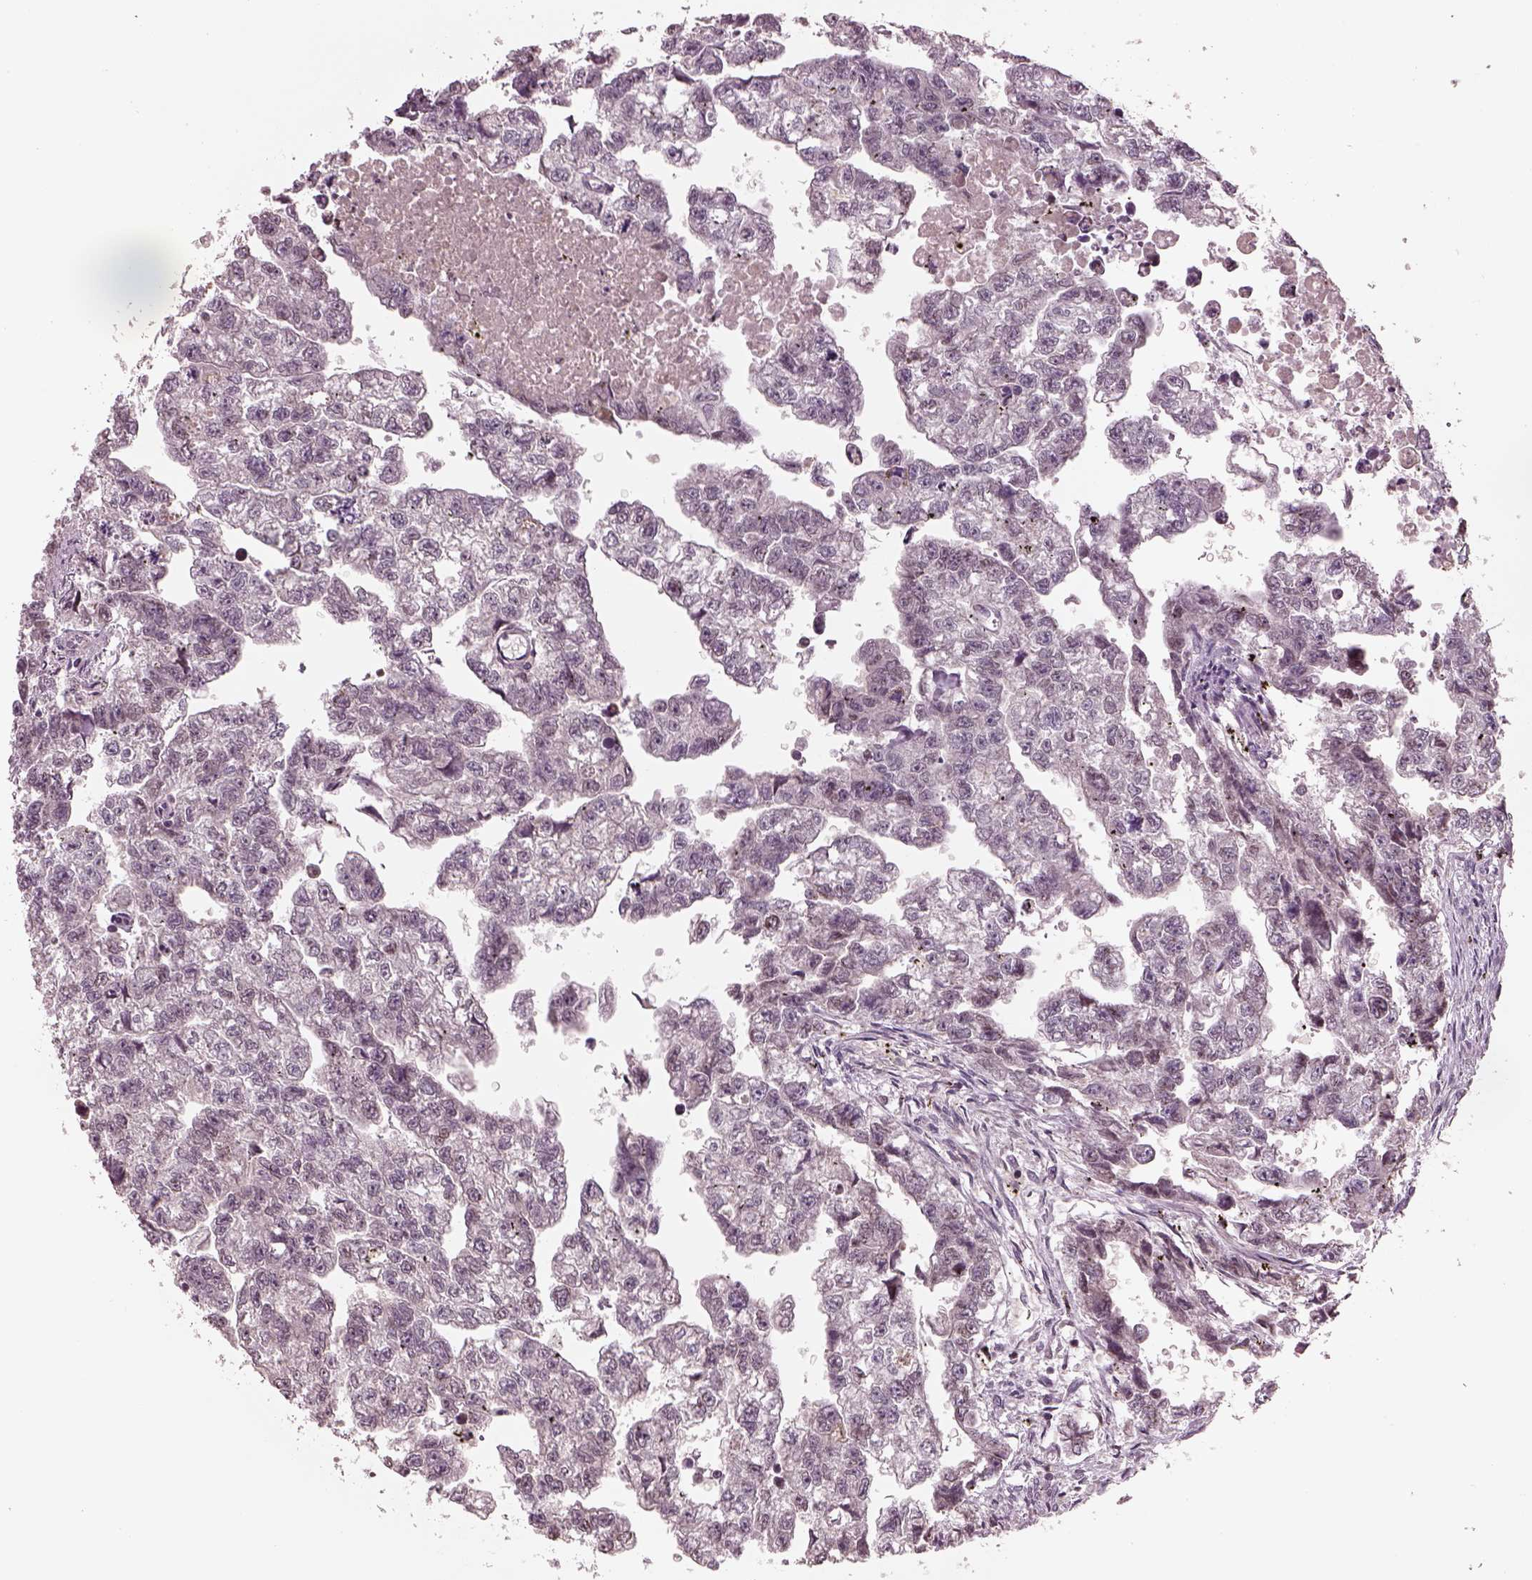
{"staining": {"intensity": "negative", "quantity": "none", "location": "none"}, "tissue": "testis cancer", "cell_type": "Tumor cells", "image_type": "cancer", "snomed": [{"axis": "morphology", "description": "Carcinoma, Embryonal, NOS"}, {"axis": "morphology", "description": "Teratoma, malignant, NOS"}, {"axis": "topography", "description": "Testis"}], "caption": "Histopathology image shows no protein positivity in tumor cells of testis cancer tissue.", "gene": "TLX3", "patient": {"sex": "male", "age": 44}}